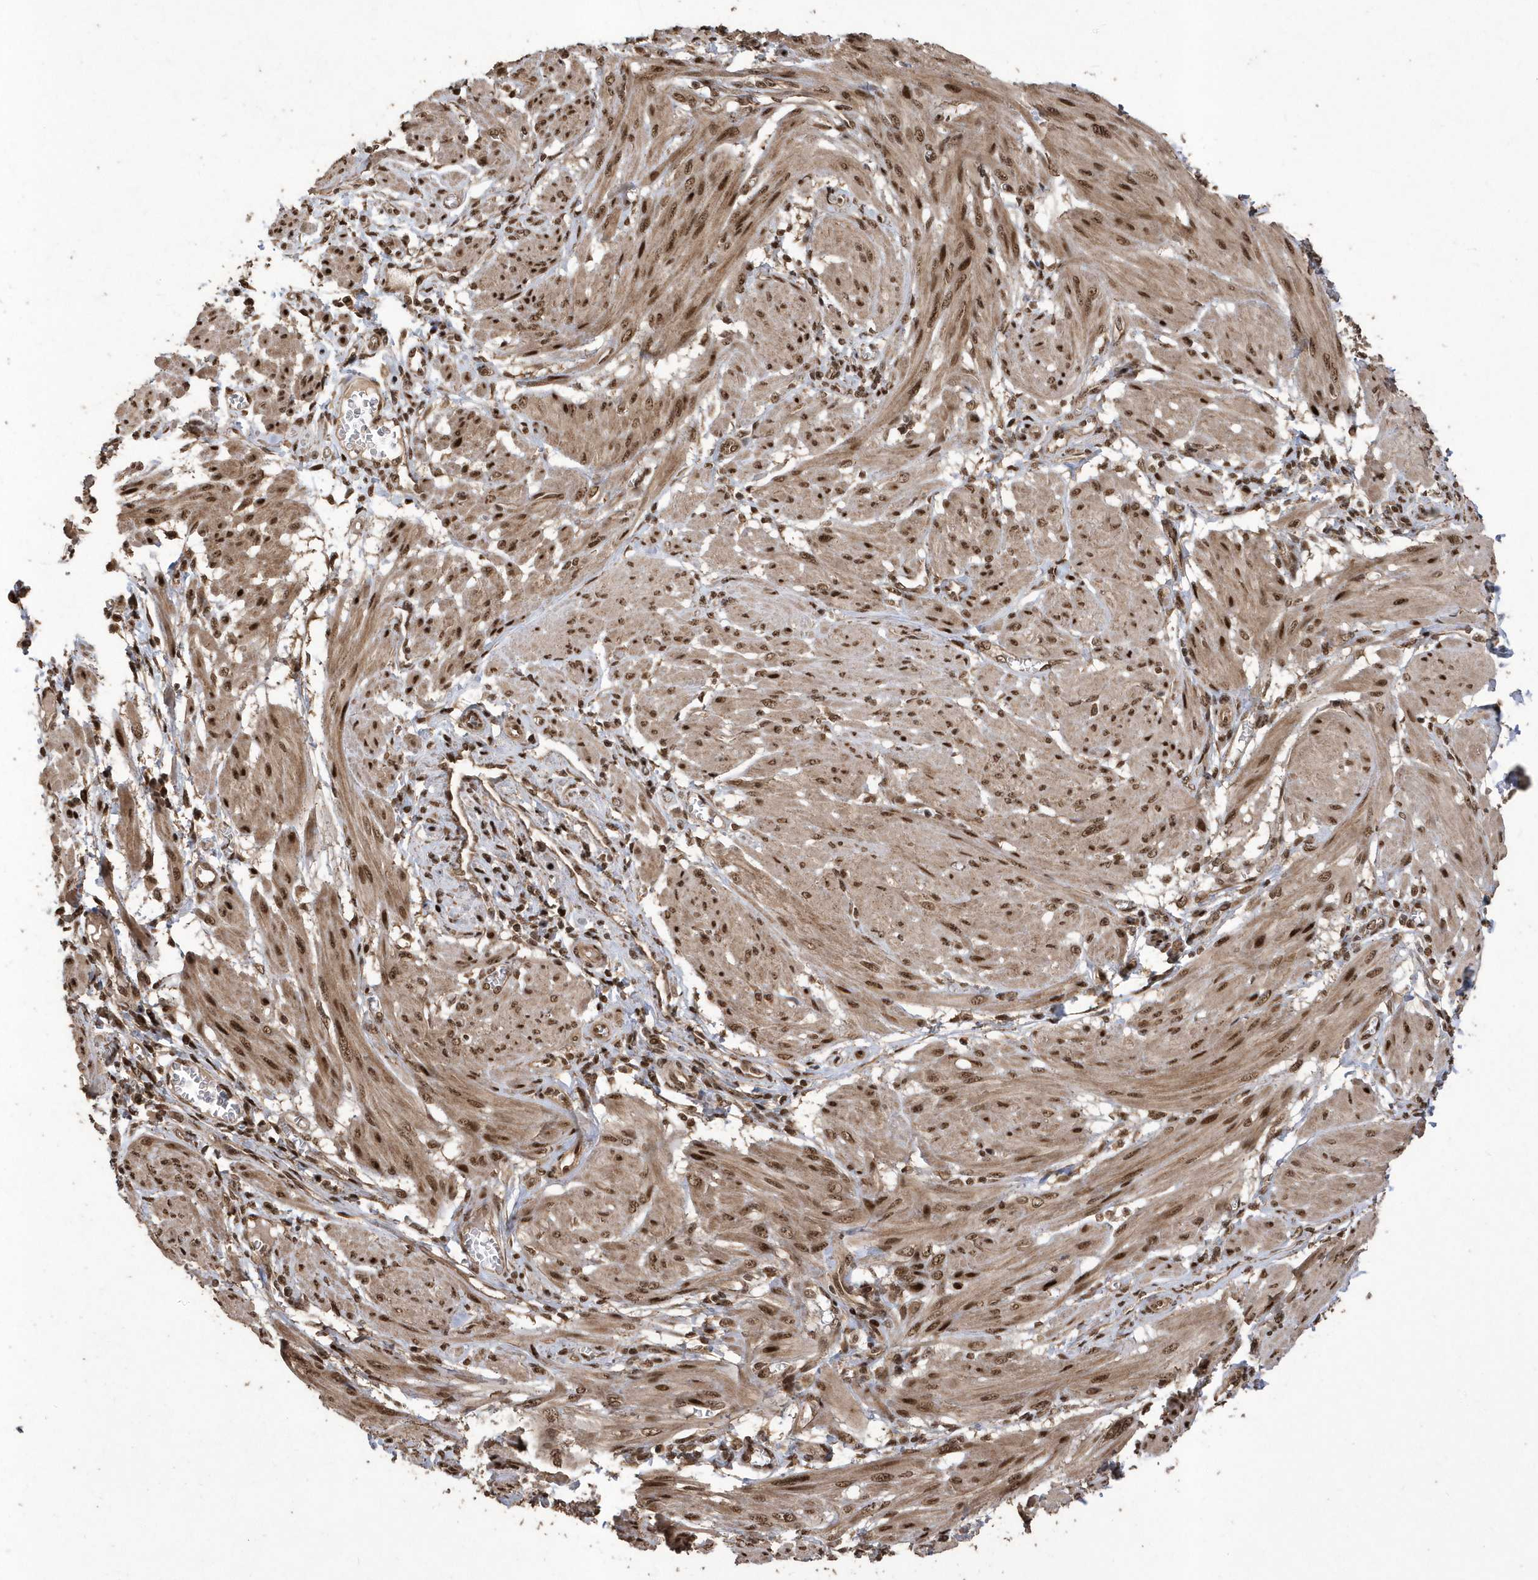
{"staining": {"intensity": "moderate", "quantity": ">75%", "location": "cytoplasmic/membranous,nuclear"}, "tissue": "smooth muscle", "cell_type": "Smooth muscle cells", "image_type": "normal", "snomed": [{"axis": "morphology", "description": "Normal tissue, NOS"}, {"axis": "topography", "description": "Smooth muscle"}], "caption": "A photomicrograph of smooth muscle stained for a protein displays moderate cytoplasmic/membranous,nuclear brown staining in smooth muscle cells.", "gene": "INTS12", "patient": {"sex": "female", "age": 39}}